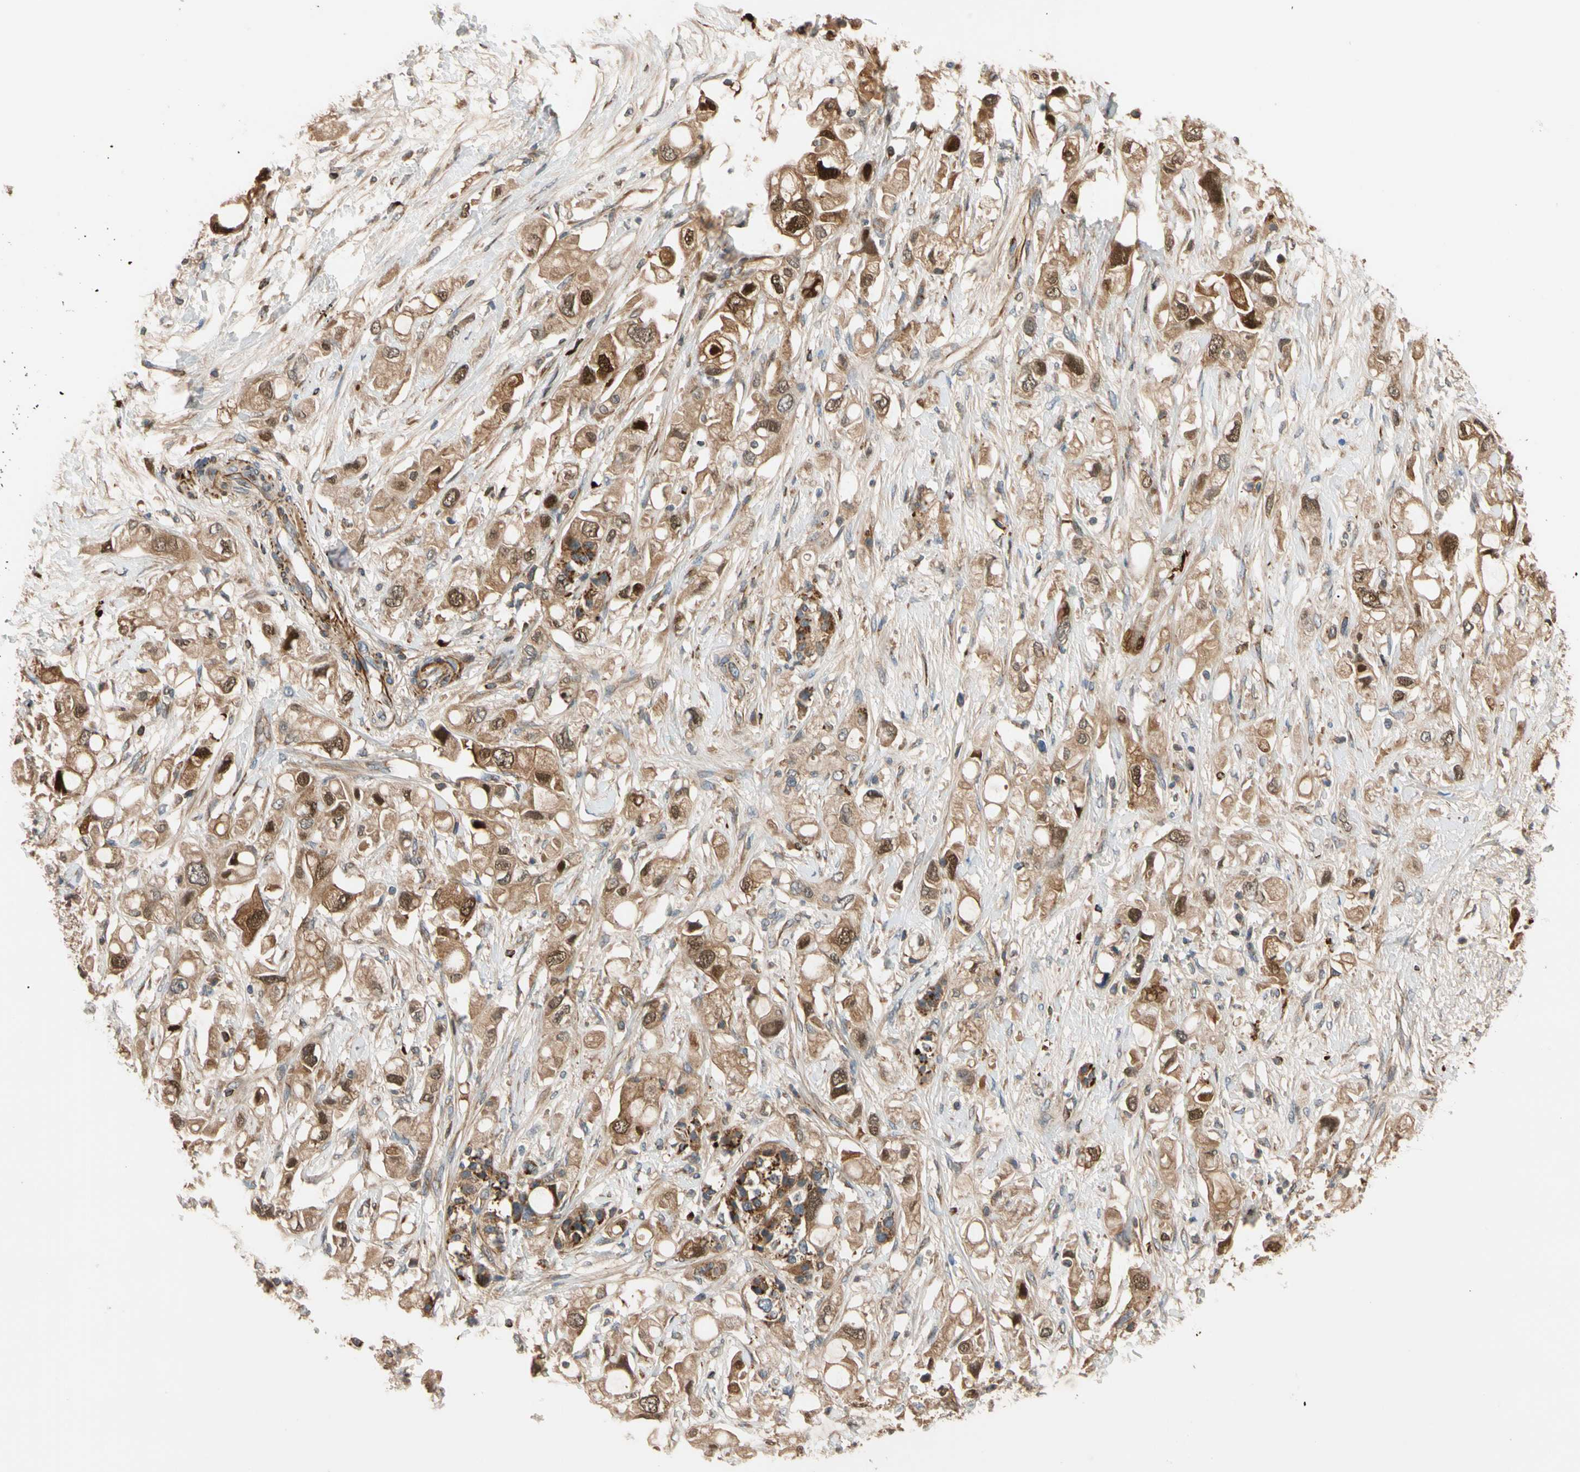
{"staining": {"intensity": "moderate", "quantity": ">75%", "location": "cytoplasmic/membranous"}, "tissue": "pancreatic cancer", "cell_type": "Tumor cells", "image_type": "cancer", "snomed": [{"axis": "morphology", "description": "Adenocarcinoma, NOS"}, {"axis": "topography", "description": "Pancreas"}], "caption": "Tumor cells display medium levels of moderate cytoplasmic/membranous positivity in about >75% of cells in pancreatic cancer (adenocarcinoma).", "gene": "FGD6", "patient": {"sex": "female", "age": 56}}